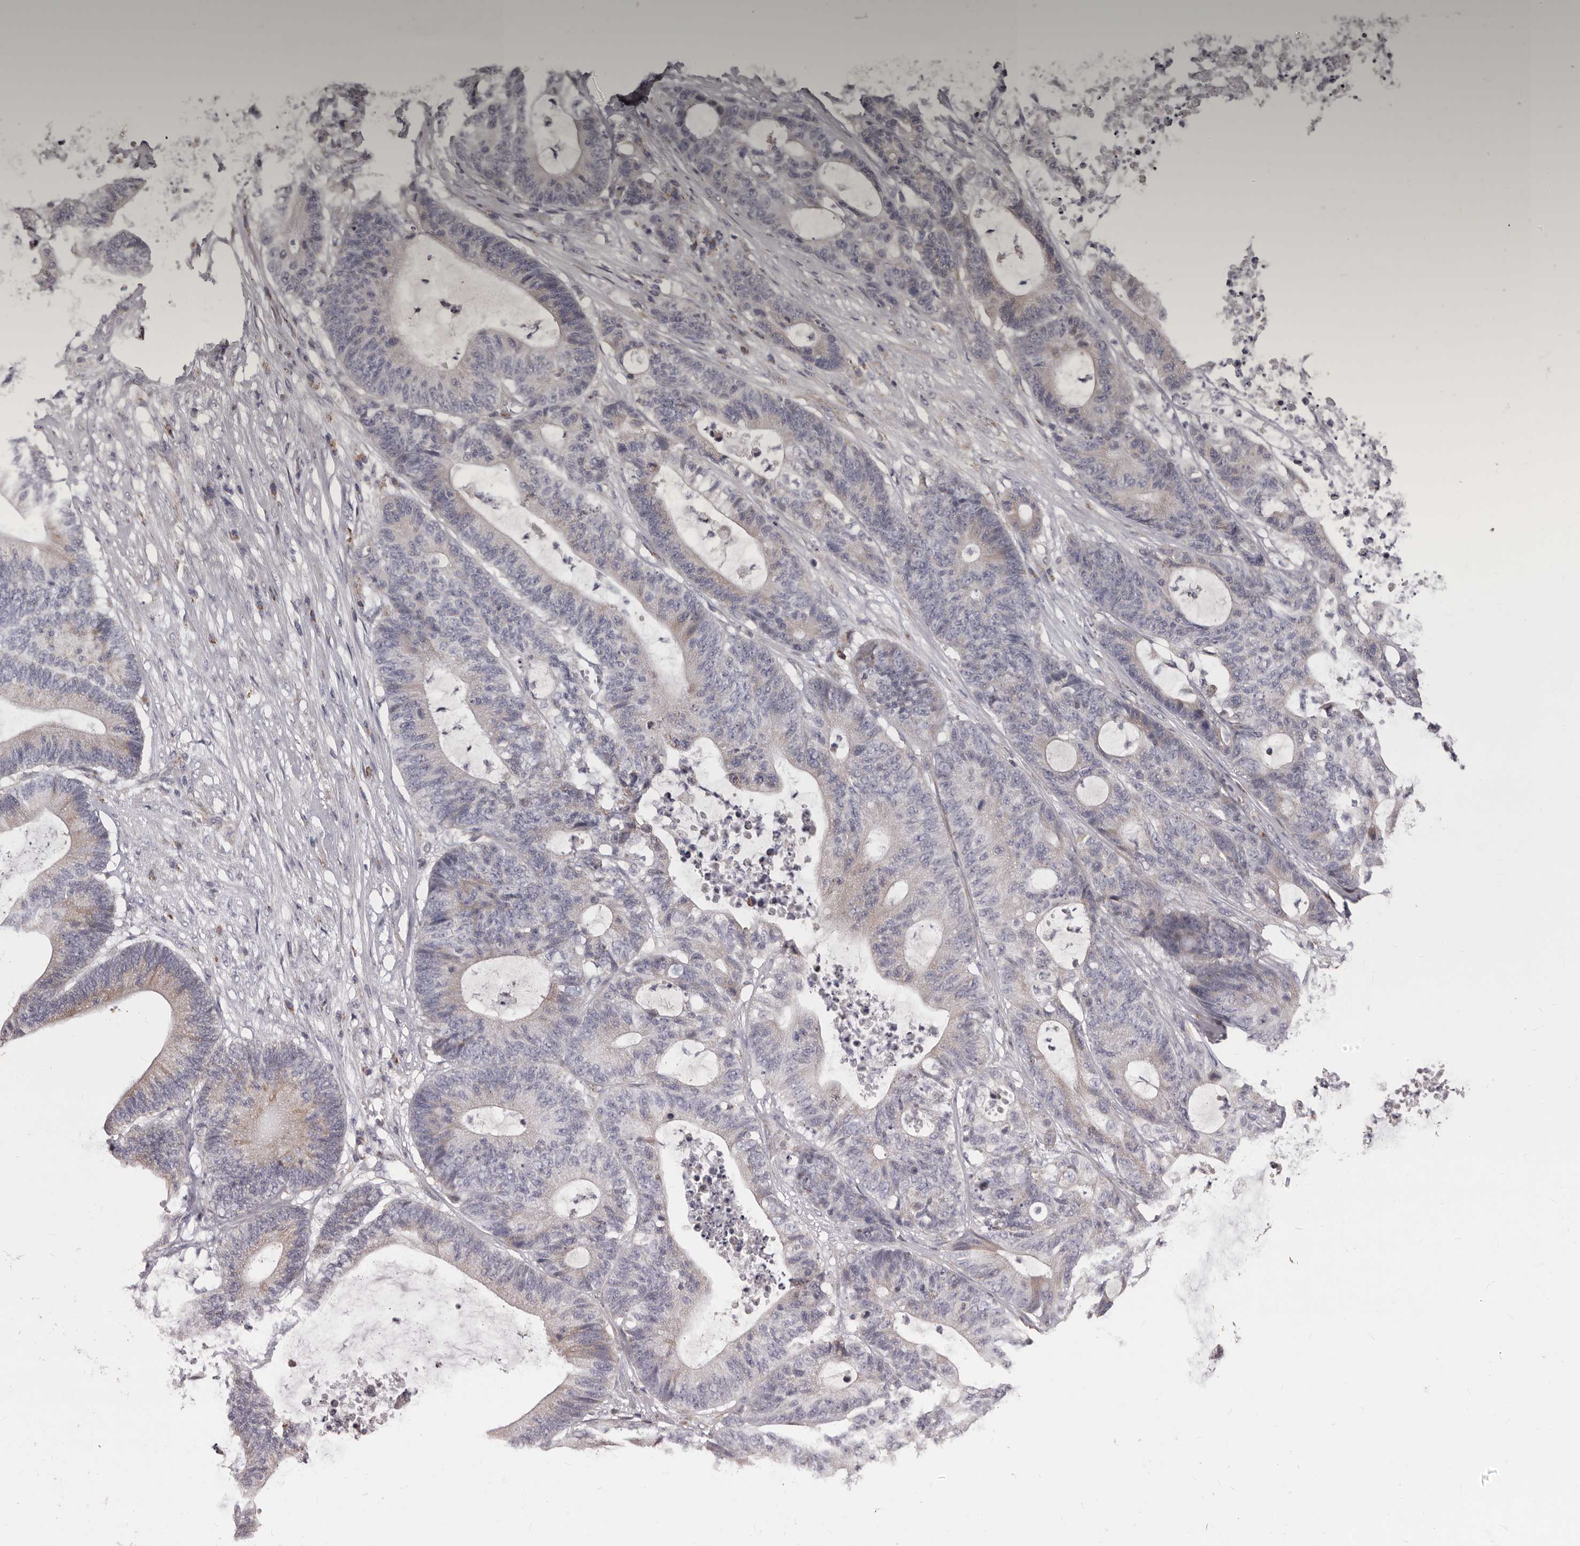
{"staining": {"intensity": "weak", "quantity": "<25%", "location": "cytoplasmic/membranous"}, "tissue": "colorectal cancer", "cell_type": "Tumor cells", "image_type": "cancer", "snomed": [{"axis": "morphology", "description": "Adenocarcinoma, NOS"}, {"axis": "topography", "description": "Colon"}], "caption": "Immunohistochemistry (IHC) photomicrograph of human colorectal cancer (adenocarcinoma) stained for a protein (brown), which displays no staining in tumor cells.", "gene": "PRMT2", "patient": {"sex": "female", "age": 84}}